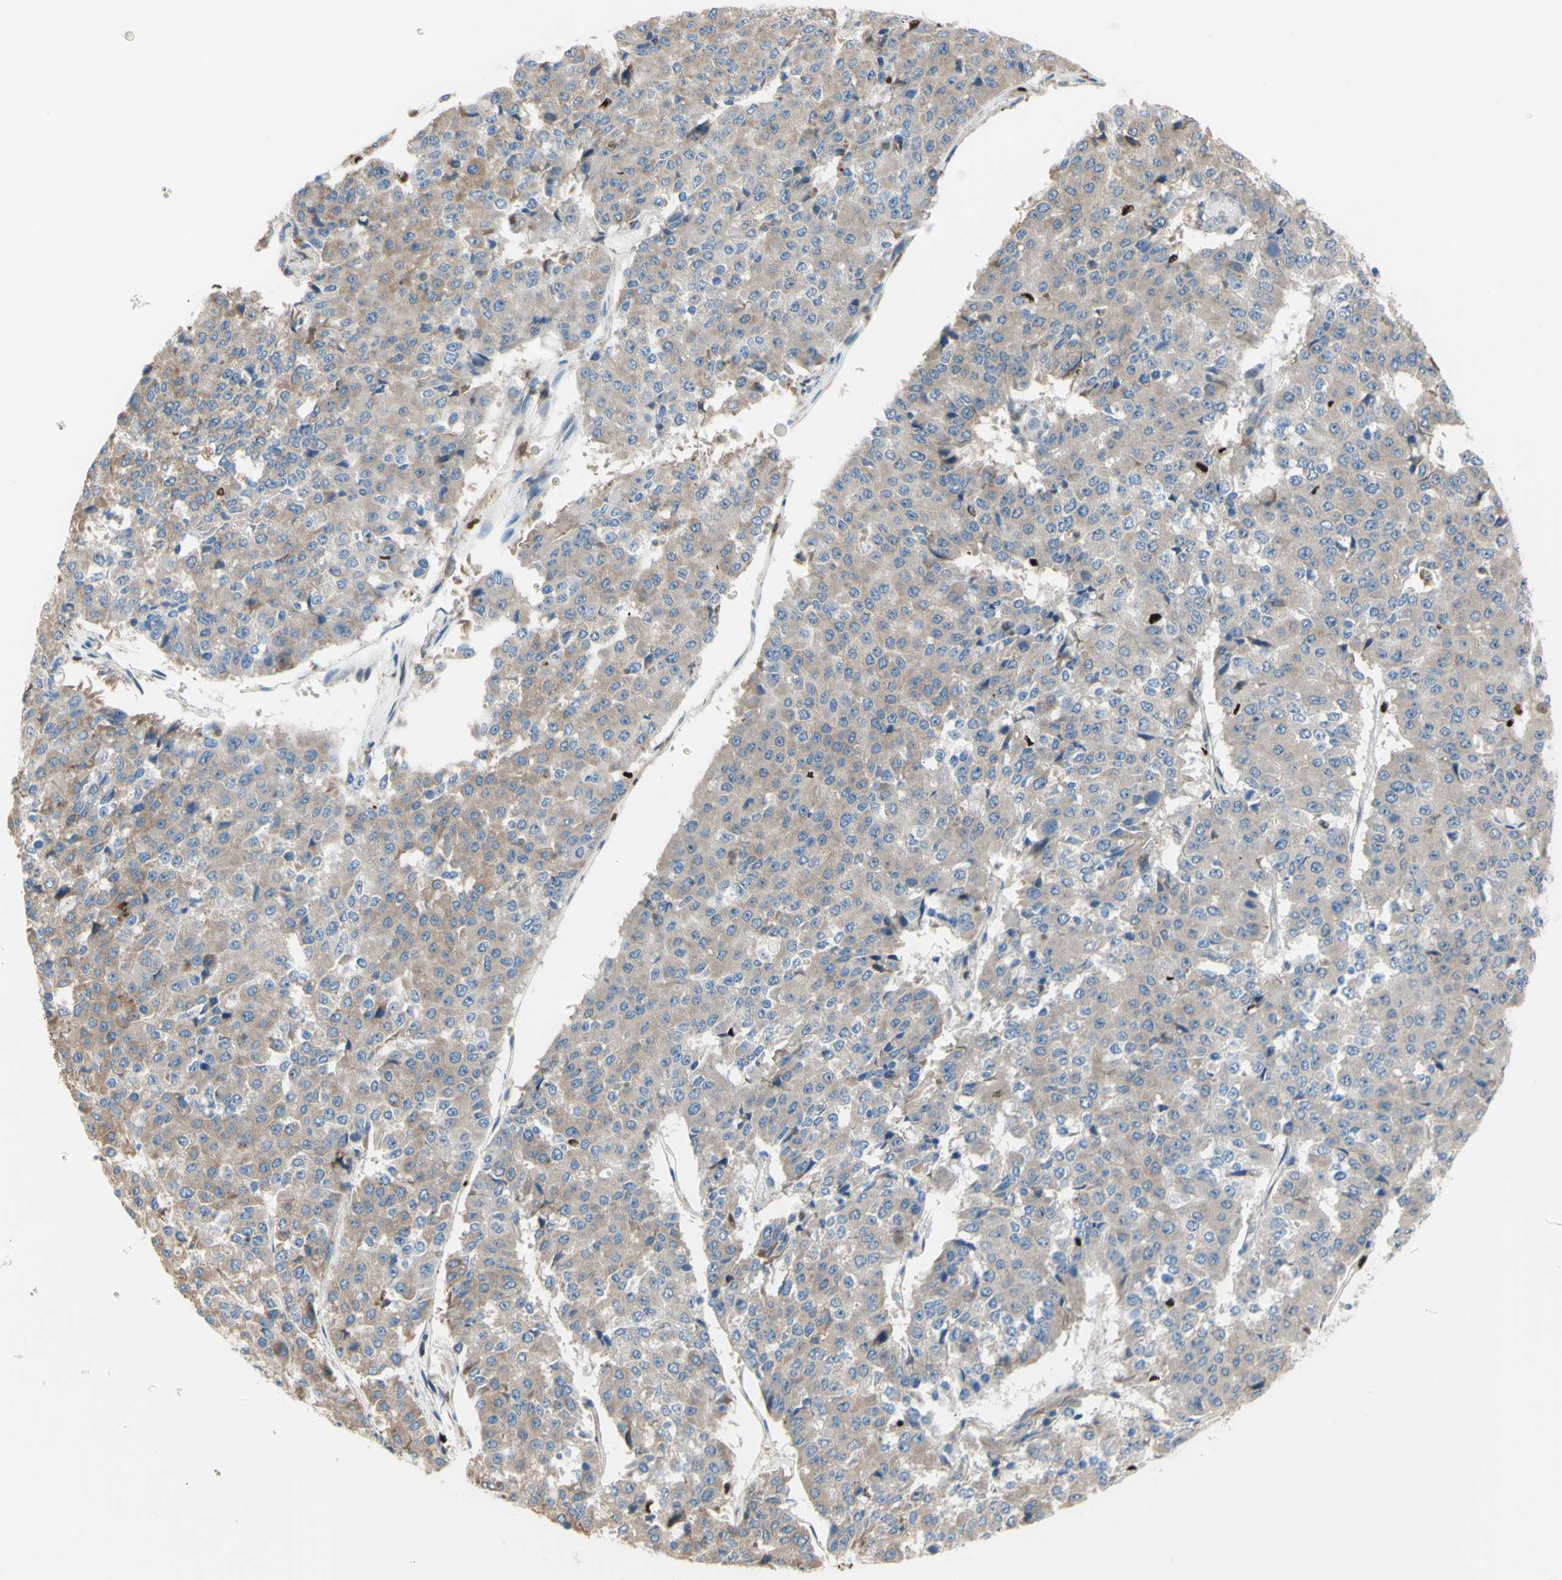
{"staining": {"intensity": "weak", "quantity": ">75%", "location": "cytoplasmic/membranous"}, "tissue": "pancreatic cancer", "cell_type": "Tumor cells", "image_type": "cancer", "snomed": [{"axis": "morphology", "description": "Adenocarcinoma, NOS"}, {"axis": "topography", "description": "Pancreas"}], "caption": "High-power microscopy captured an immunohistochemistry (IHC) micrograph of pancreatic cancer, revealing weak cytoplasmic/membranous expression in approximately >75% of tumor cells.", "gene": "EED", "patient": {"sex": "male", "age": 50}}